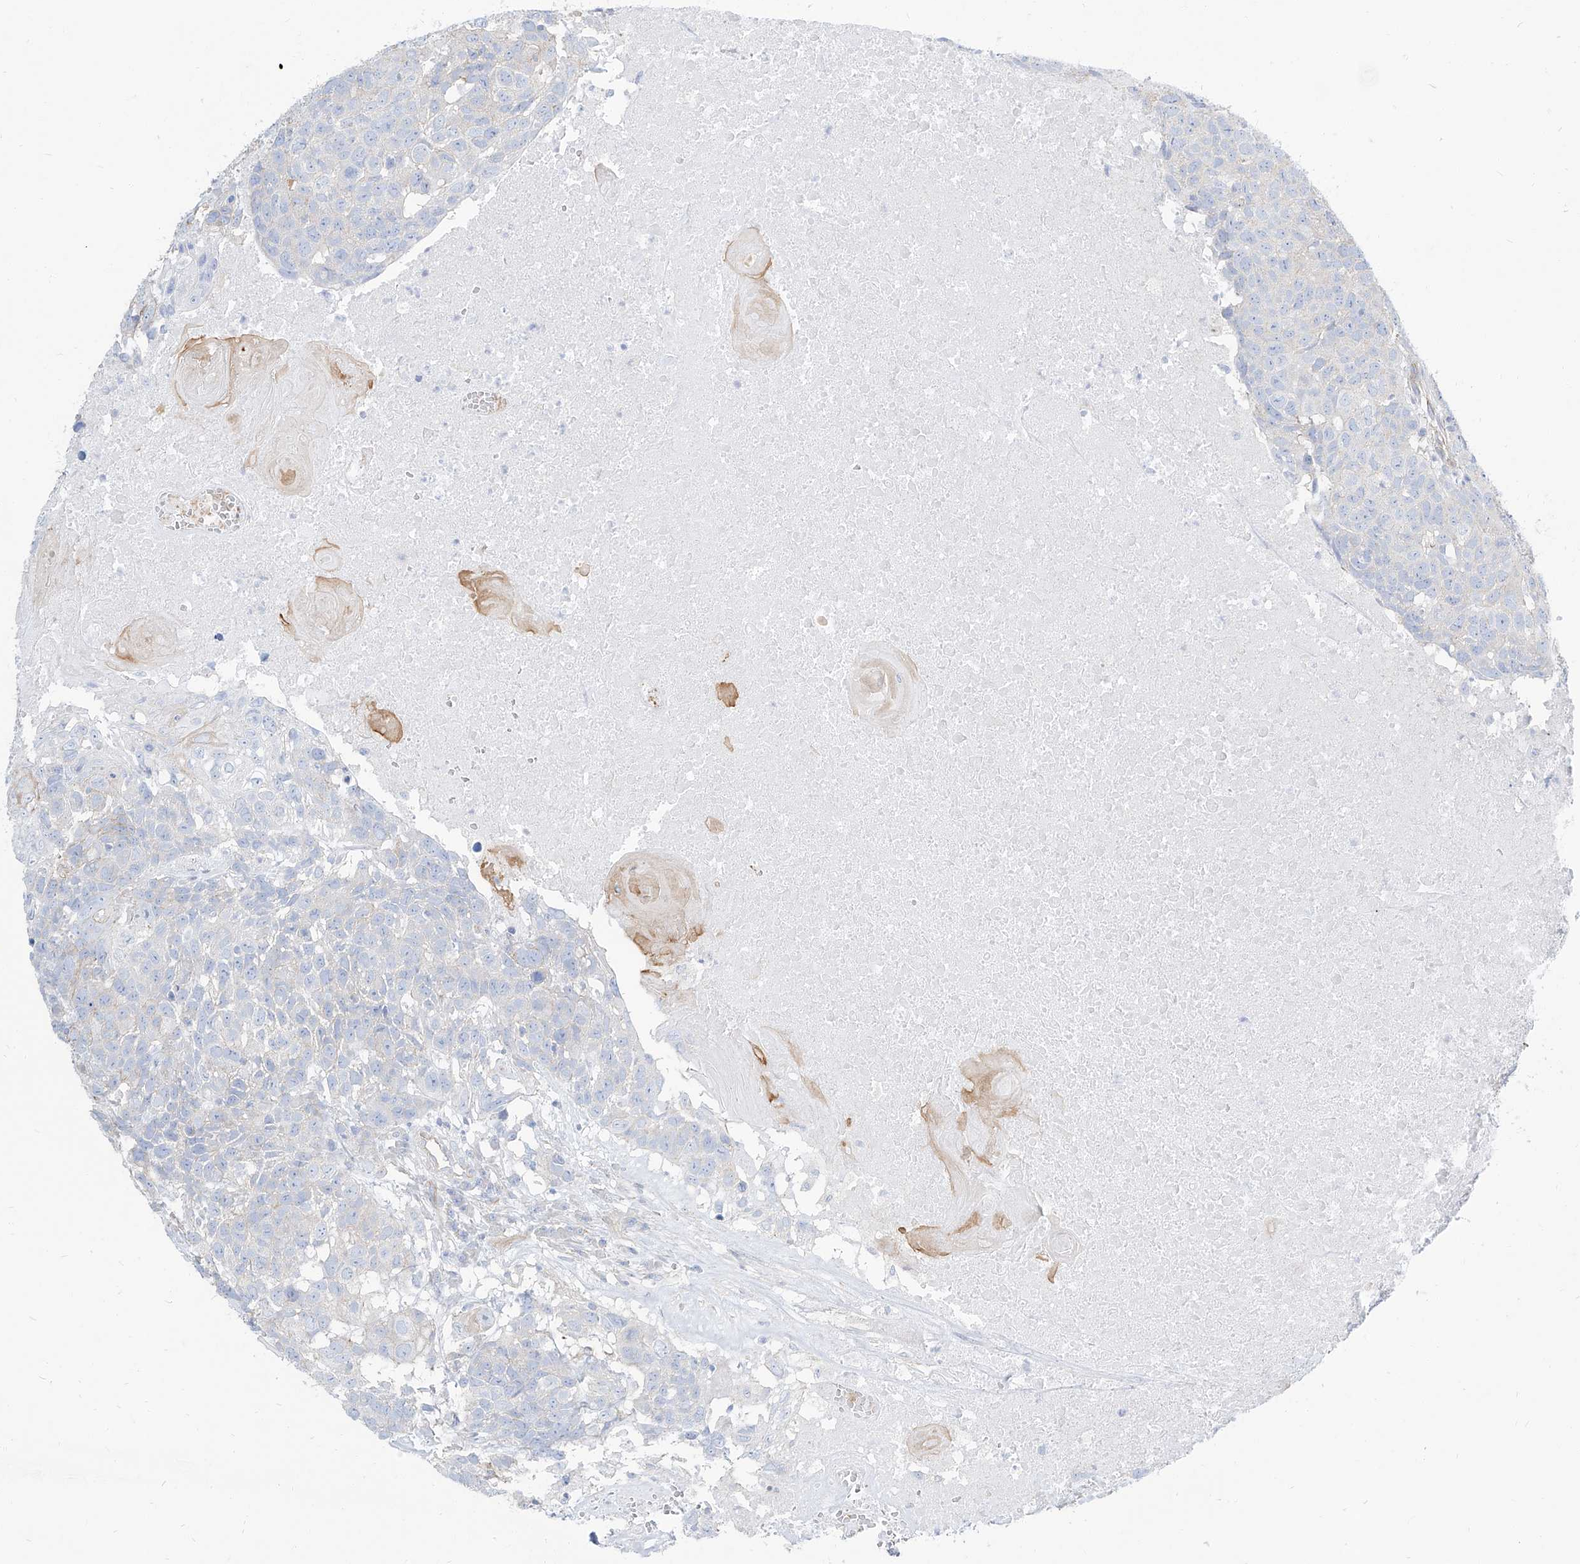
{"staining": {"intensity": "weak", "quantity": "<25%", "location": "cytoplasmic/membranous"}, "tissue": "head and neck cancer", "cell_type": "Tumor cells", "image_type": "cancer", "snomed": [{"axis": "morphology", "description": "Squamous cell carcinoma, NOS"}, {"axis": "topography", "description": "Head-Neck"}], "caption": "Immunohistochemical staining of human head and neck cancer (squamous cell carcinoma) reveals no significant positivity in tumor cells.", "gene": "TXLNB", "patient": {"sex": "male", "age": 66}}